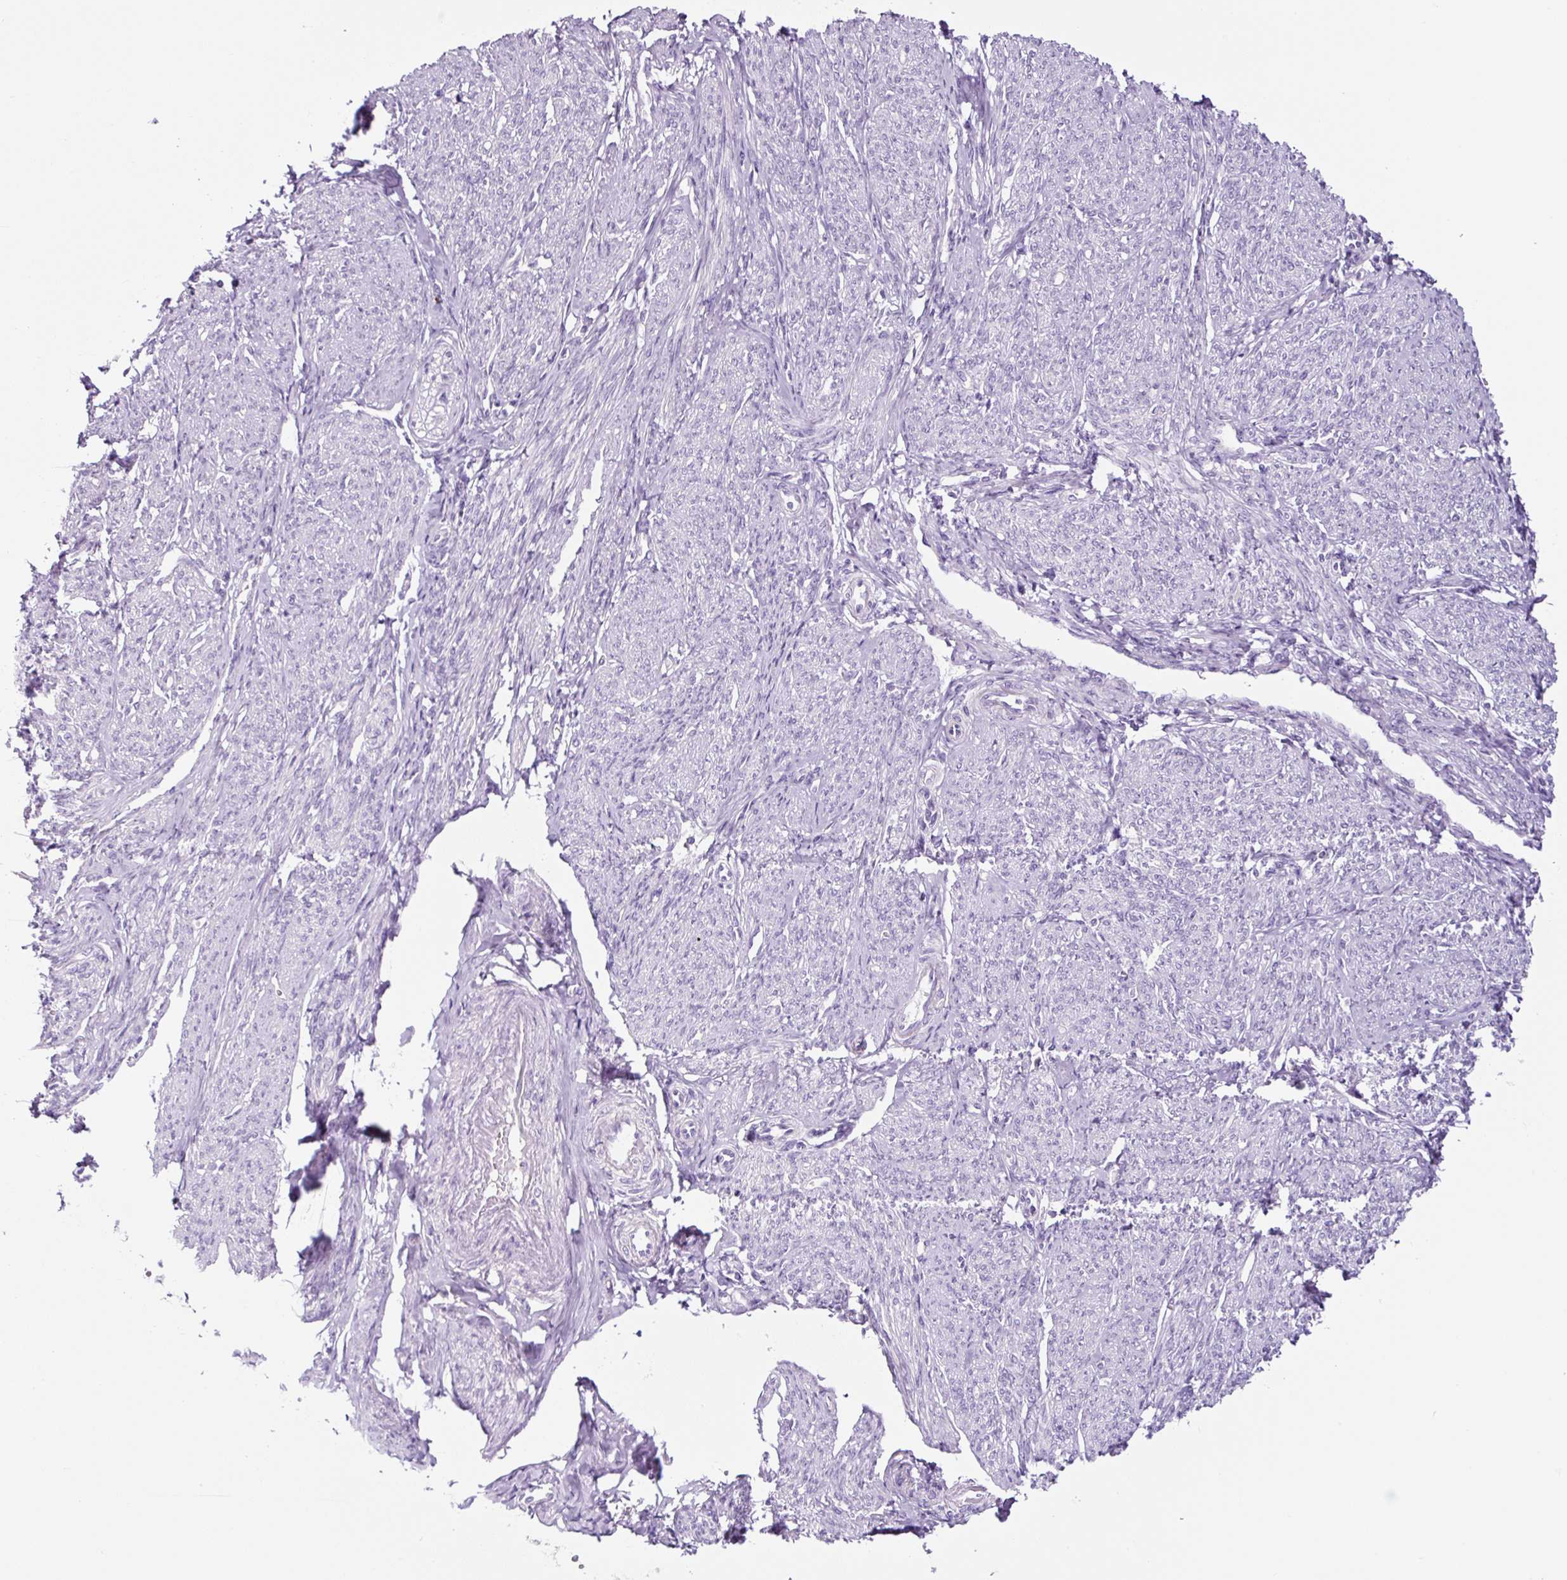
{"staining": {"intensity": "negative", "quantity": "none", "location": "none"}, "tissue": "smooth muscle", "cell_type": "Smooth muscle cells", "image_type": "normal", "snomed": [{"axis": "morphology", "description": "Normal tissue, NOS"}, {"axis": "topography", "description": "Smooth muscle"}], "caption": "IHC image of unremarkable smooth muscle: smooth muscle stained with DAB (3,3'-diaminobenzidine) exhibits no significant protein staining in smooth muscle cells.", "gene": "RNF212B", "patient": {"sex": "female", "age": 65}}